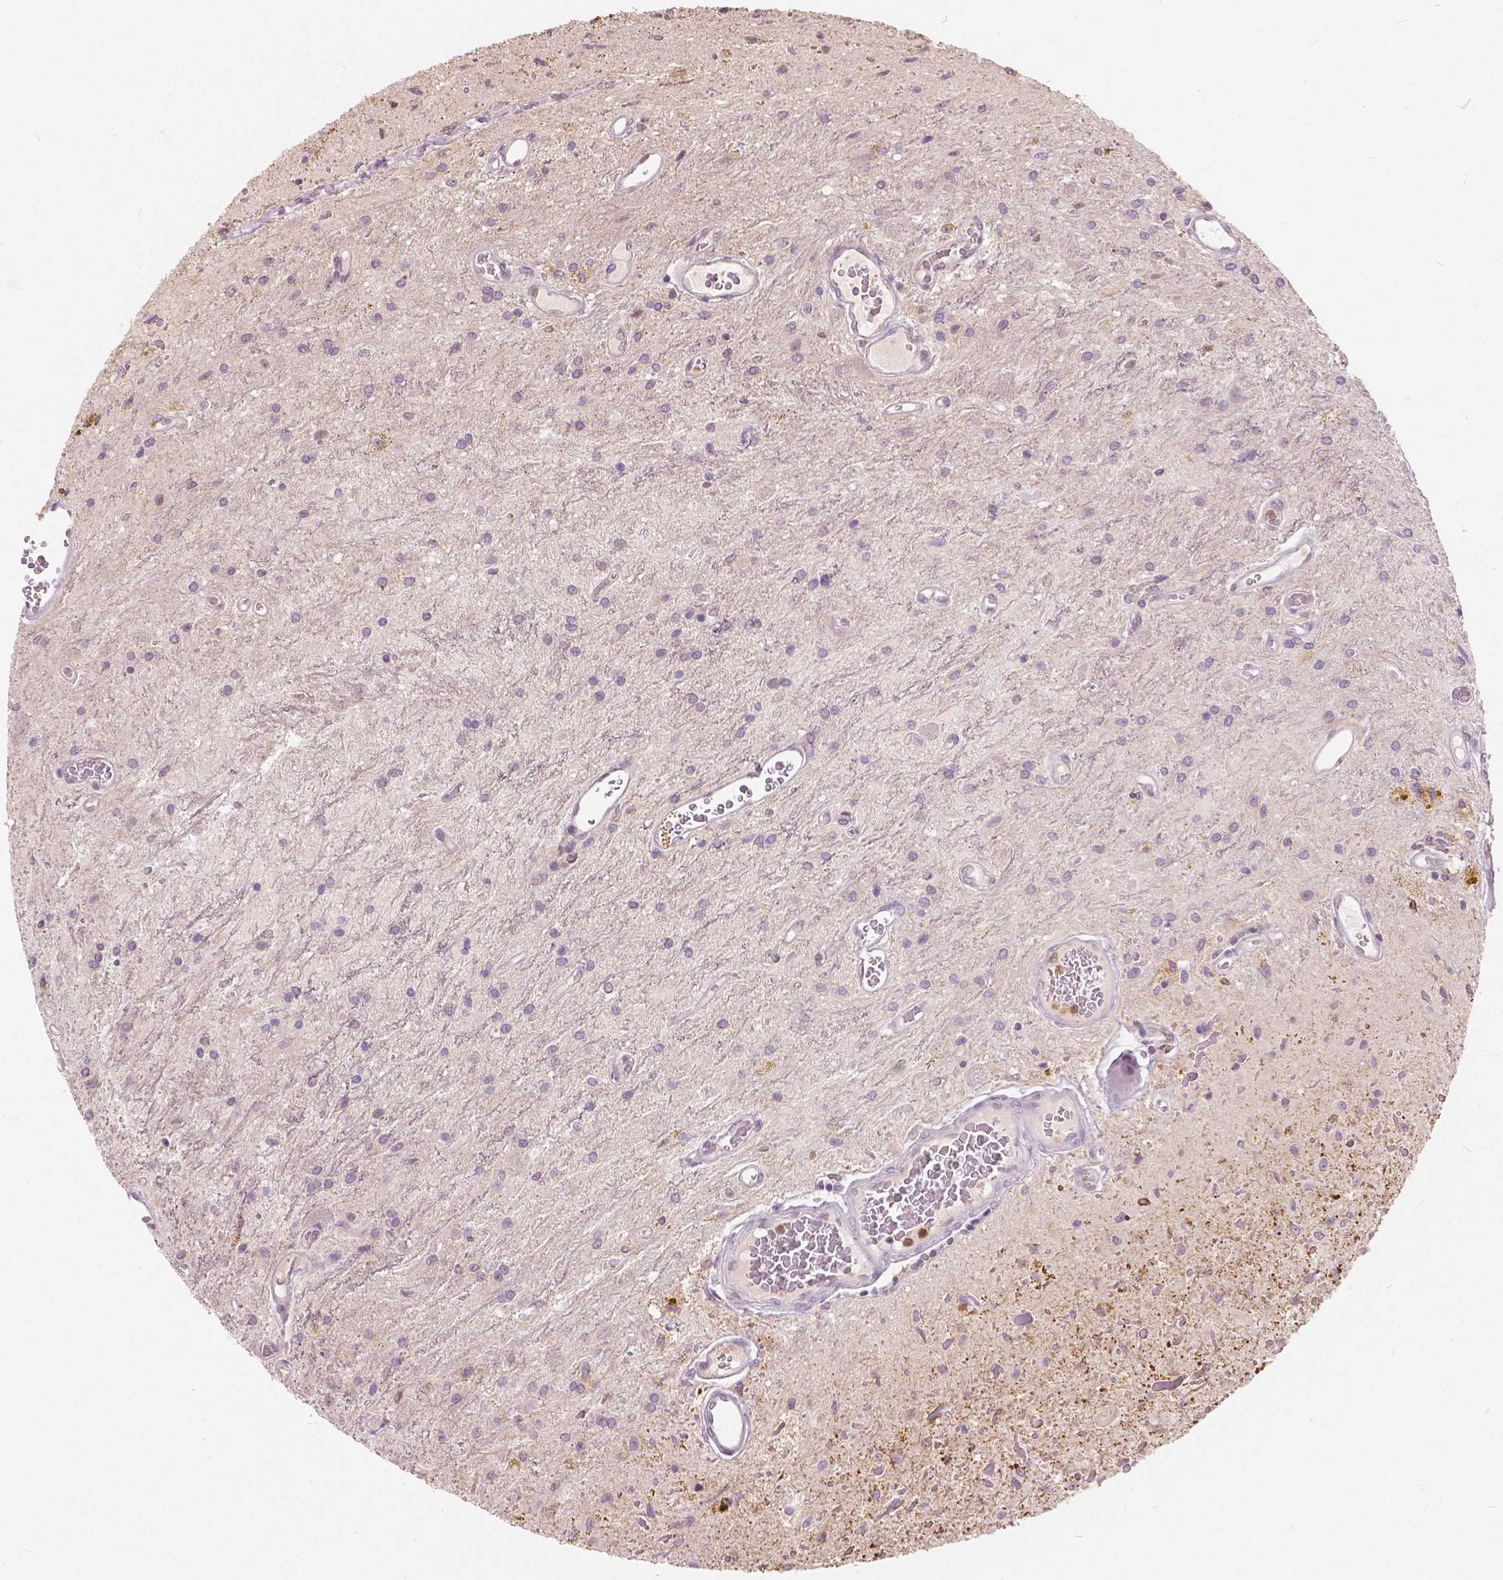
{"staining": {"intensity": "negative", "quantity": "none", "location": "none"}, "tissue": "glioma", "cell_type": "Tumor cells", "image_type": "cancer", "snomed": [{"axis": "morphology", "description": "Glioma, malignant, Low grade"}, {"axis": "topography", "description": "Cerebellum"}], "caption": "An immunohistochemistry (IHC) image of glioma is shown. There is no staining in tumor cells of glioma.", "gene": "DLX6", "patient": {"sex": "female", "age": 14}}